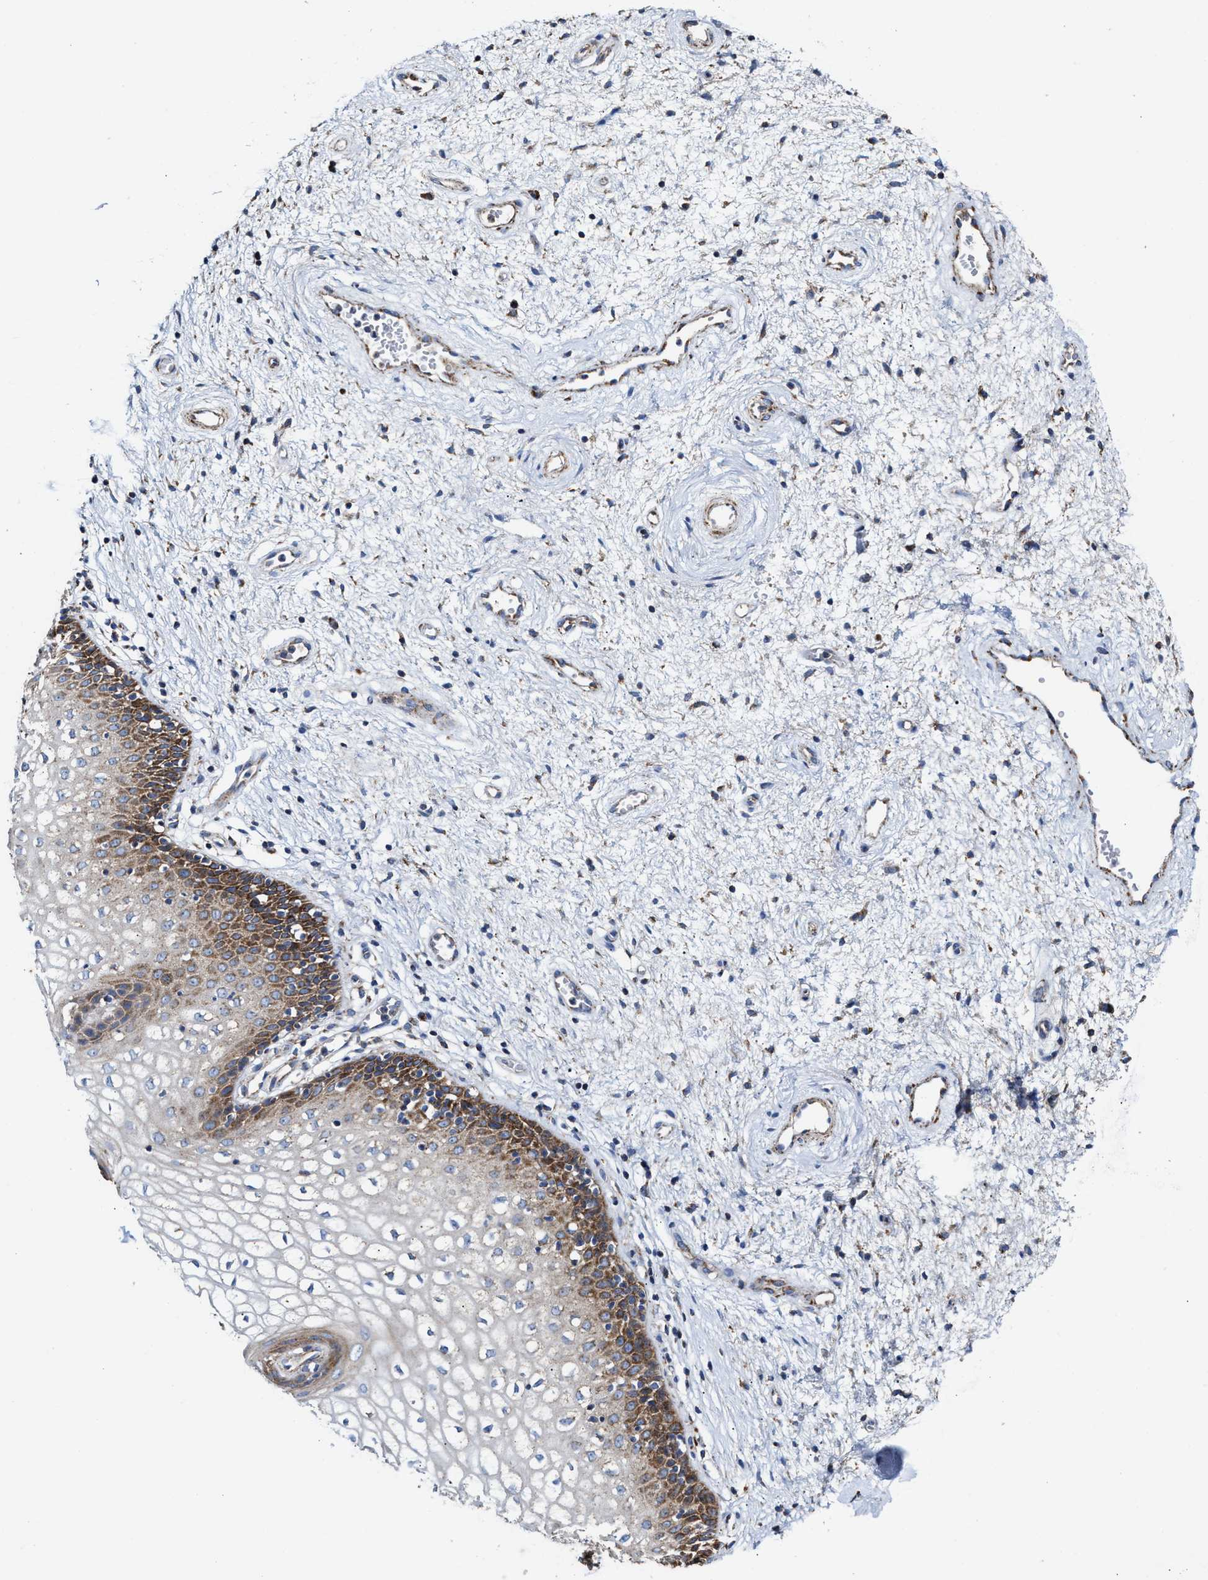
{"staining": {"intensity": "moderate", "quantity": "25%-75%", "location": "cytoplasmic/membranous"}, "tissue": "vagina", "cell_type": "Squamous epithelial cells", "image_type": "normal", "snomed": [{"axis": "morphology", "description": "Normal tissue, NOS"}, {"axis": "topography", "description": "Vagina"}], "caption": "A micrograph showing moderate cytoplasmic/membranous expression in about 25%-75% of squamous epithelial cells in unremarkable vagina, as visualized by brown immunohistochemical staining.", "gene": "MECR", "patient": {"sex": "female", "age": 34}}